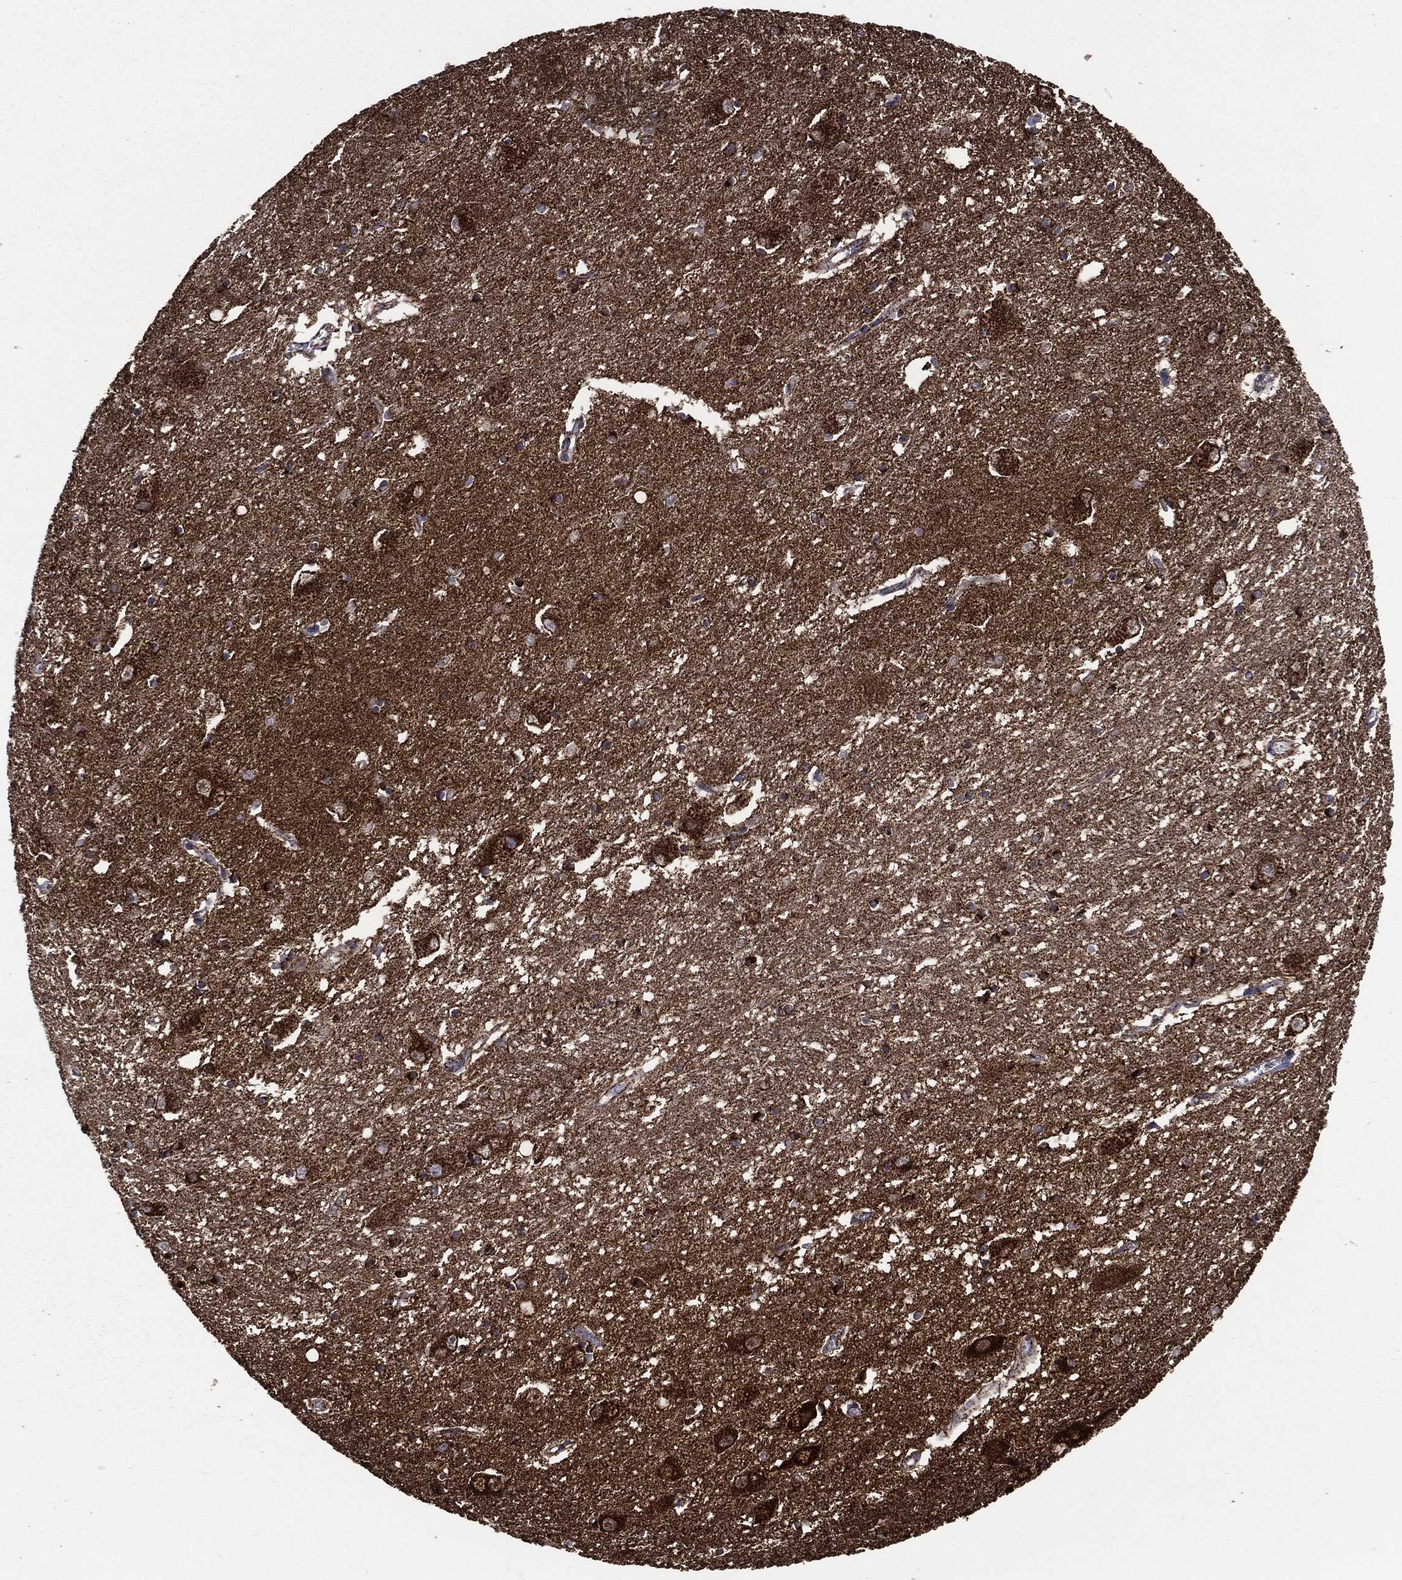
{"staining": {"intensity": "strong", "quantity": "<25%", "location": "cytoplasmic/membranous"}, "tissue": "caudate", "cell_type": "Glial cells", "image_type": "normal", "snomed": [{"axis": "morphology", "description": "Normal tissue, NOS"}, {"axis": "topography", "description": "Lateral ventricle wall"}], "caption": "Protein staining by IHC exhibits strong cytoplasmic/membranous staining in about <25% of glial cells in normal caudate. The staining was performed using DAB to visualize the protein expression in brown, while the nuclei were stained in blue with hematoxylin (Magnification: 20x).", "gene": "GOT2", "patient": {"sex": "male", "age": 54}}